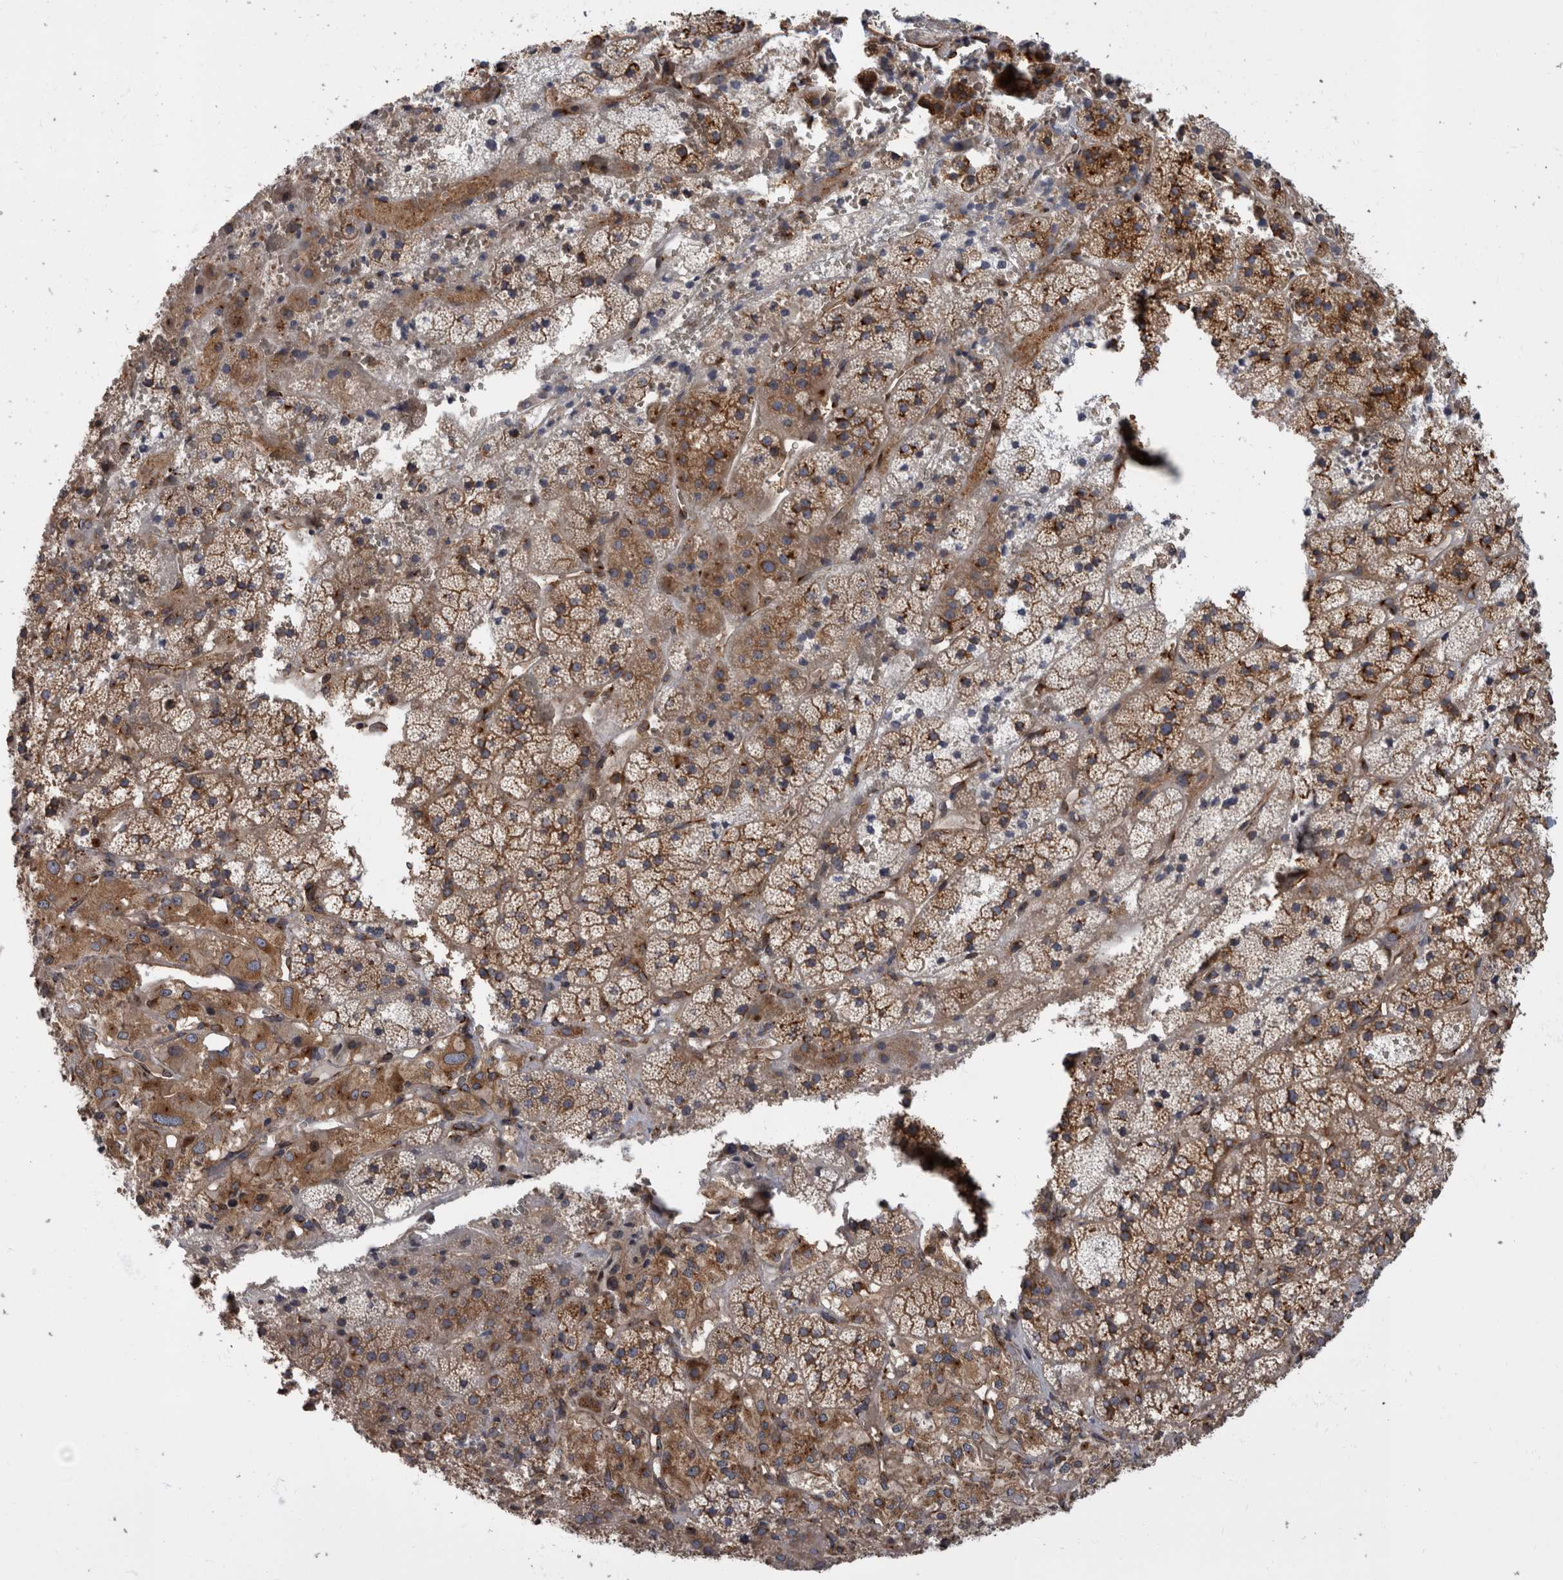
{"staining": {"intensity": "moderate", "quantity": ">75%", "location": "cytoplasmic/membranous"}, "tissue": "adrenal gland", "cell_type": "Glandular cells", "image_type": "normal", "snomed": [{"axis": "morphology", "description": "Normal tissue, NOS"}, {"axis": "topography", "description": "Adrenal gland"}], "caption": "The histopathology image displays staining of normal adrenal gland, revealing moderate cytoplasmic/membranous protein staining (brown color) within glandular cells.", "gene": "HOOK3", "patient": {"sex": "female", "age": 44}}